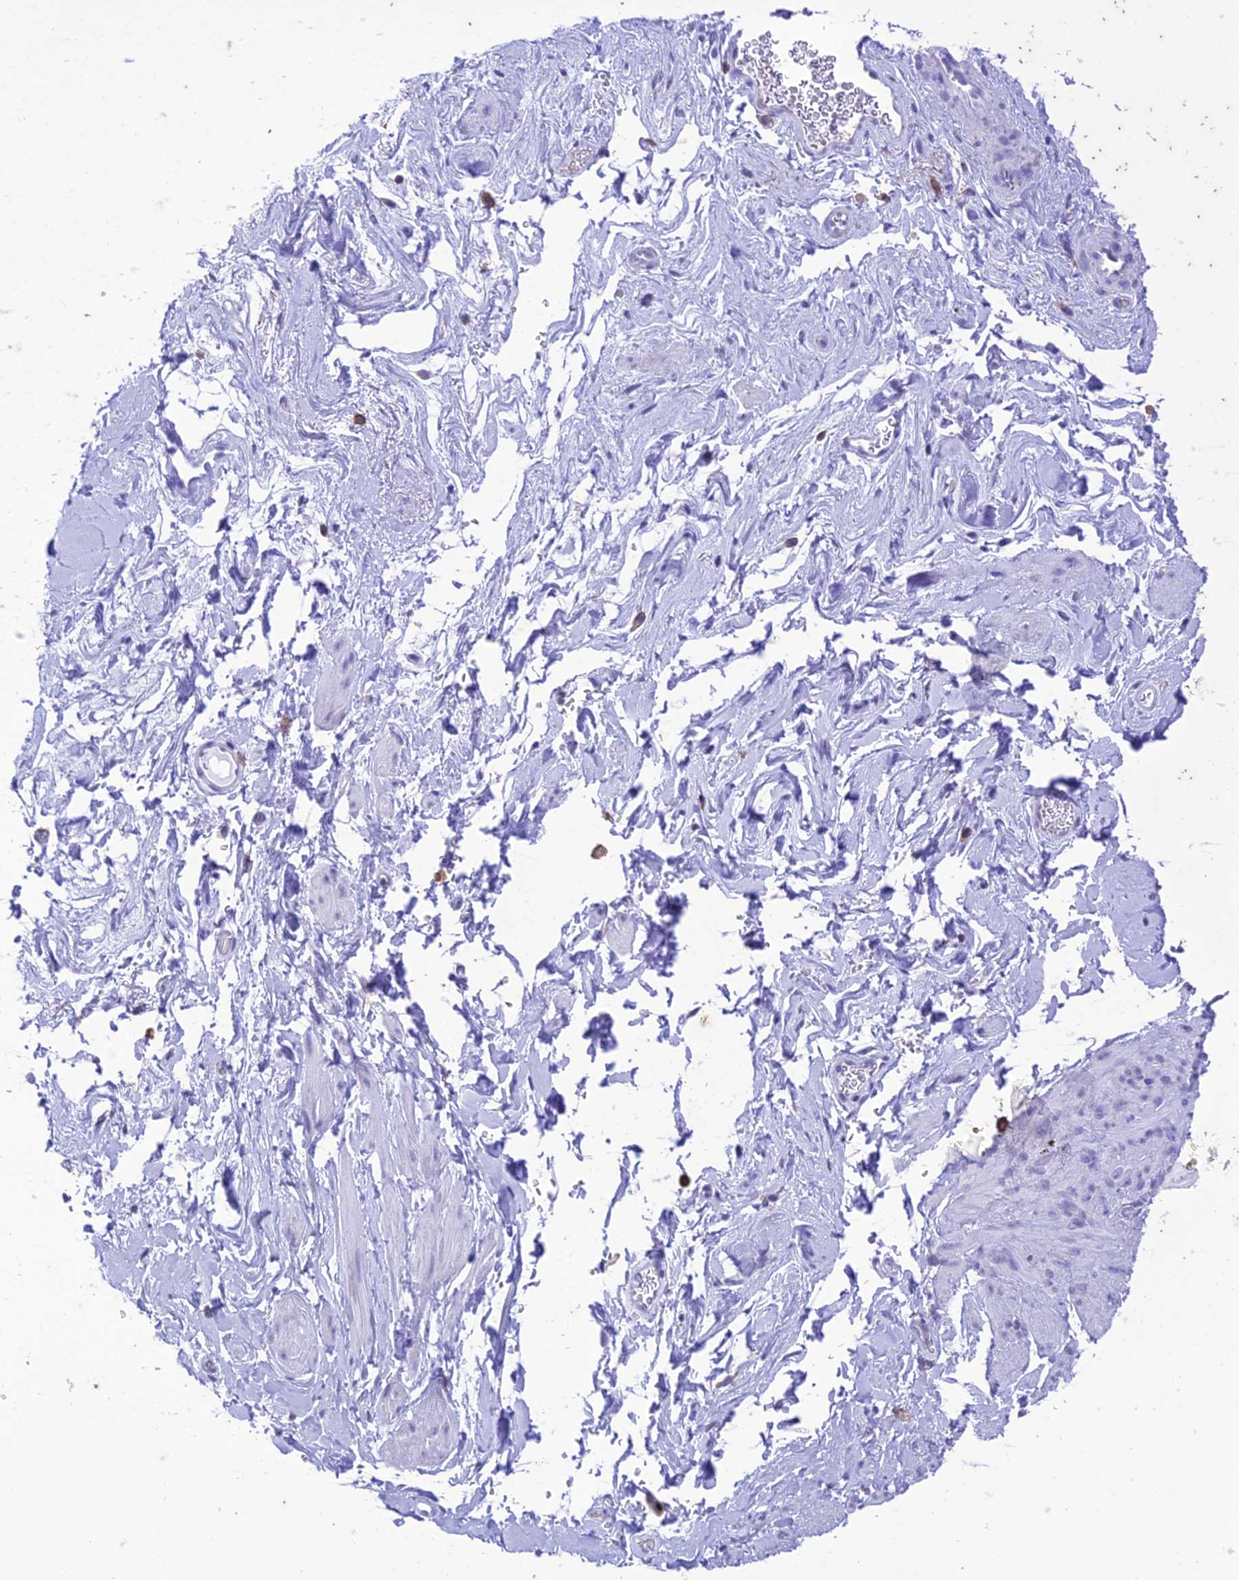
{"staining": {"intensity": "negative", "quantity": "none", "location": "none"}, "tissue": "smooth muscle", "cell_type": "Smooth muscle cells", "image_type": "normal", "snomed": [{"axis": "morphology", "description": "Normal tissue, NOS"}, {"axis": "topography", "description": "Smooth muscle"}, {"axis": "topography", "description": "Peripheral nerve tissue"}], "caption": "The photomicrograph shows no significant positivity in smooth muscle cells of smooth muscle.", "gene": "FGF7", "patient": {"sex": "male", "age": 69}}